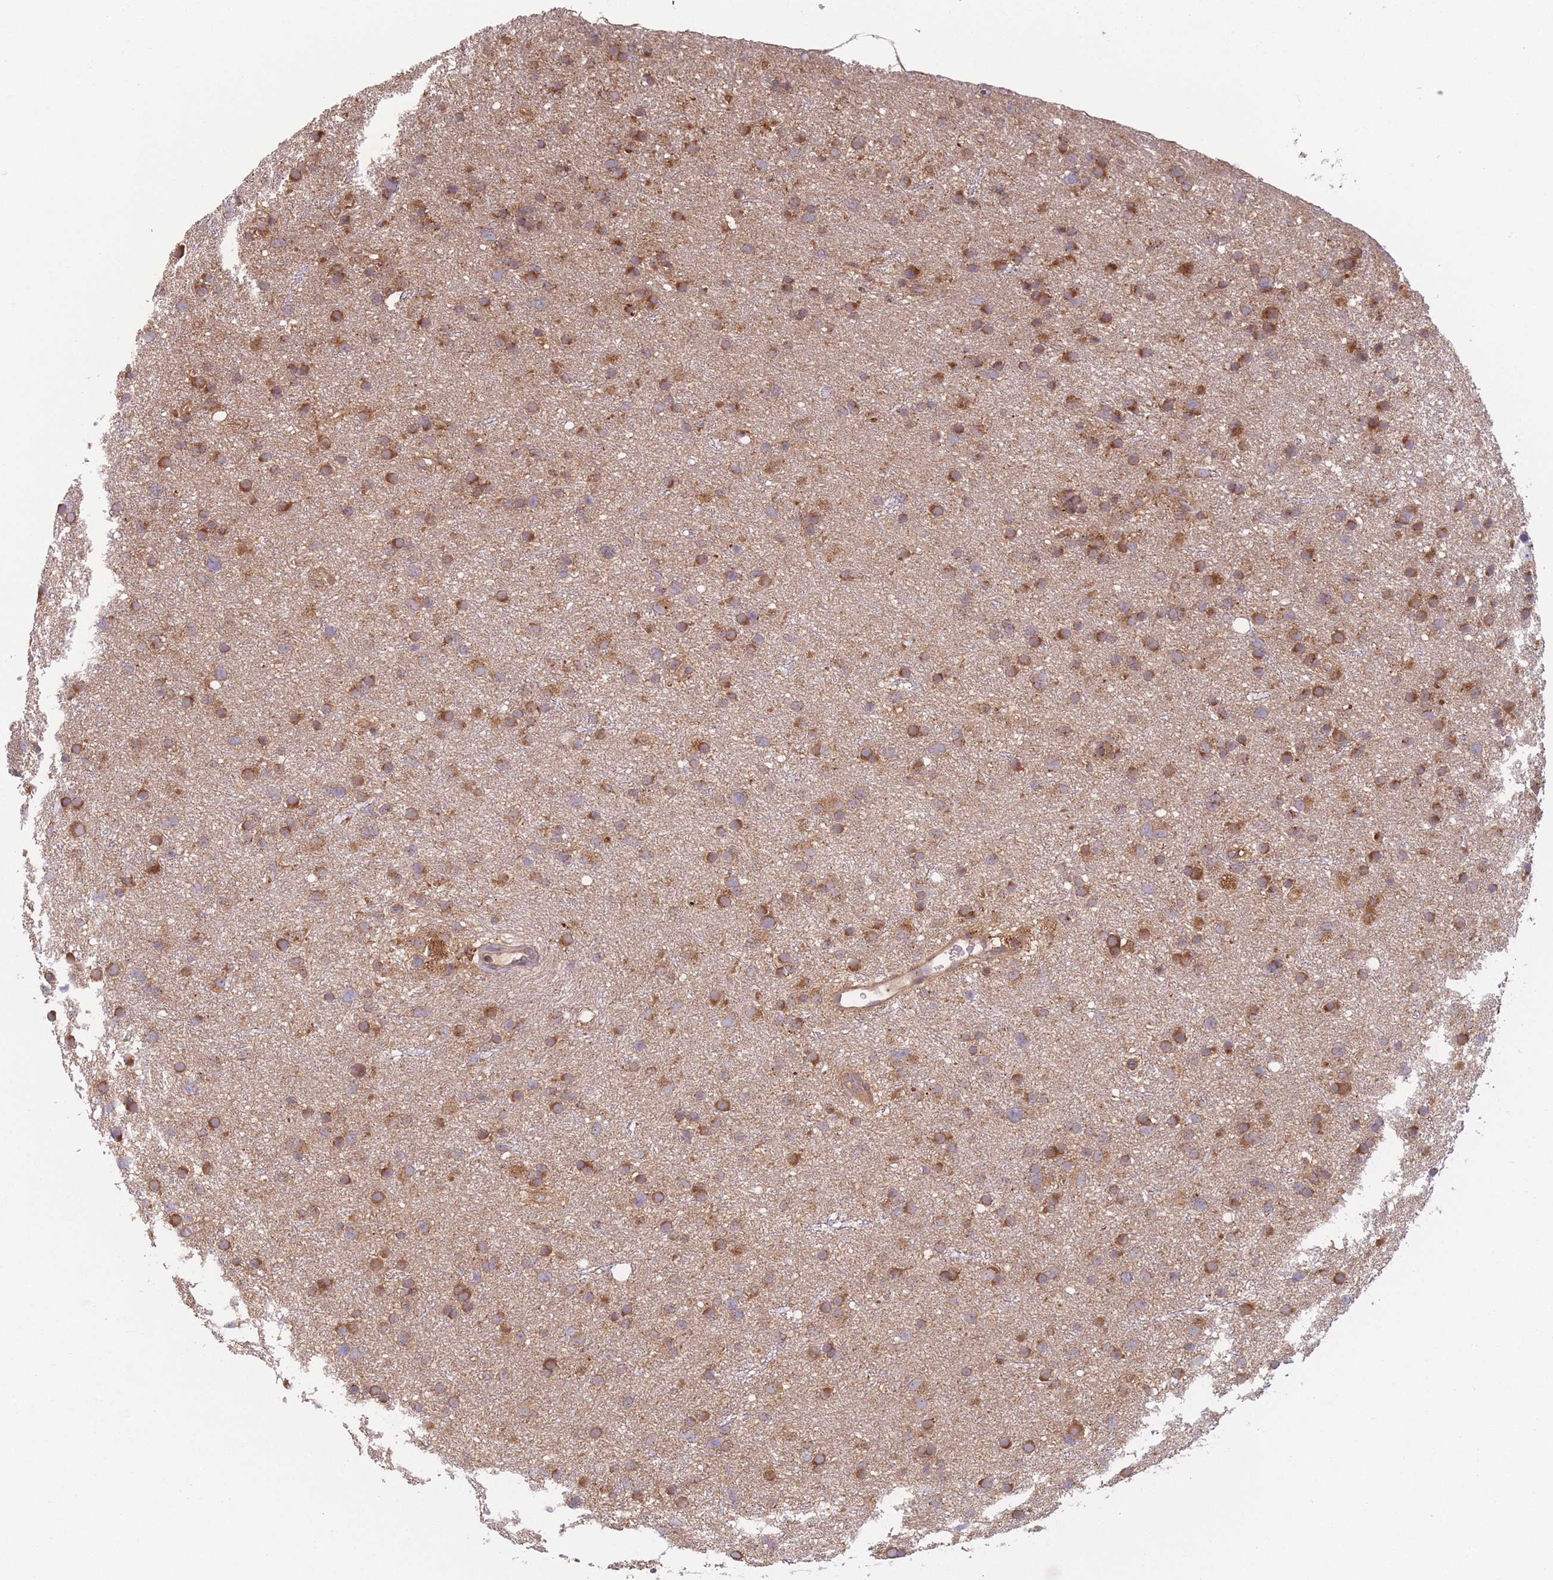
{"staining": {"intensity": "moderate", "quantity": ">75%", "location": "cytoplasmic/membranous"}, "tissue": "glioma", "cell_type": "Tumor cells", "image_type": "cancer", "snomed": [{"axis": "morphology", "description": "Glioma, malignant, Low grade"}, {"axis": "topography", "description": "Cerebral cortex"}], "caption": "Protein analysis of malignant glioma (low-grade) tissue shows moderate cytoplasmic/membranous staining in about >75% of tumor cells.", "gene": "WASHC2A", "patient": {"sex": "female", "age": 39}}